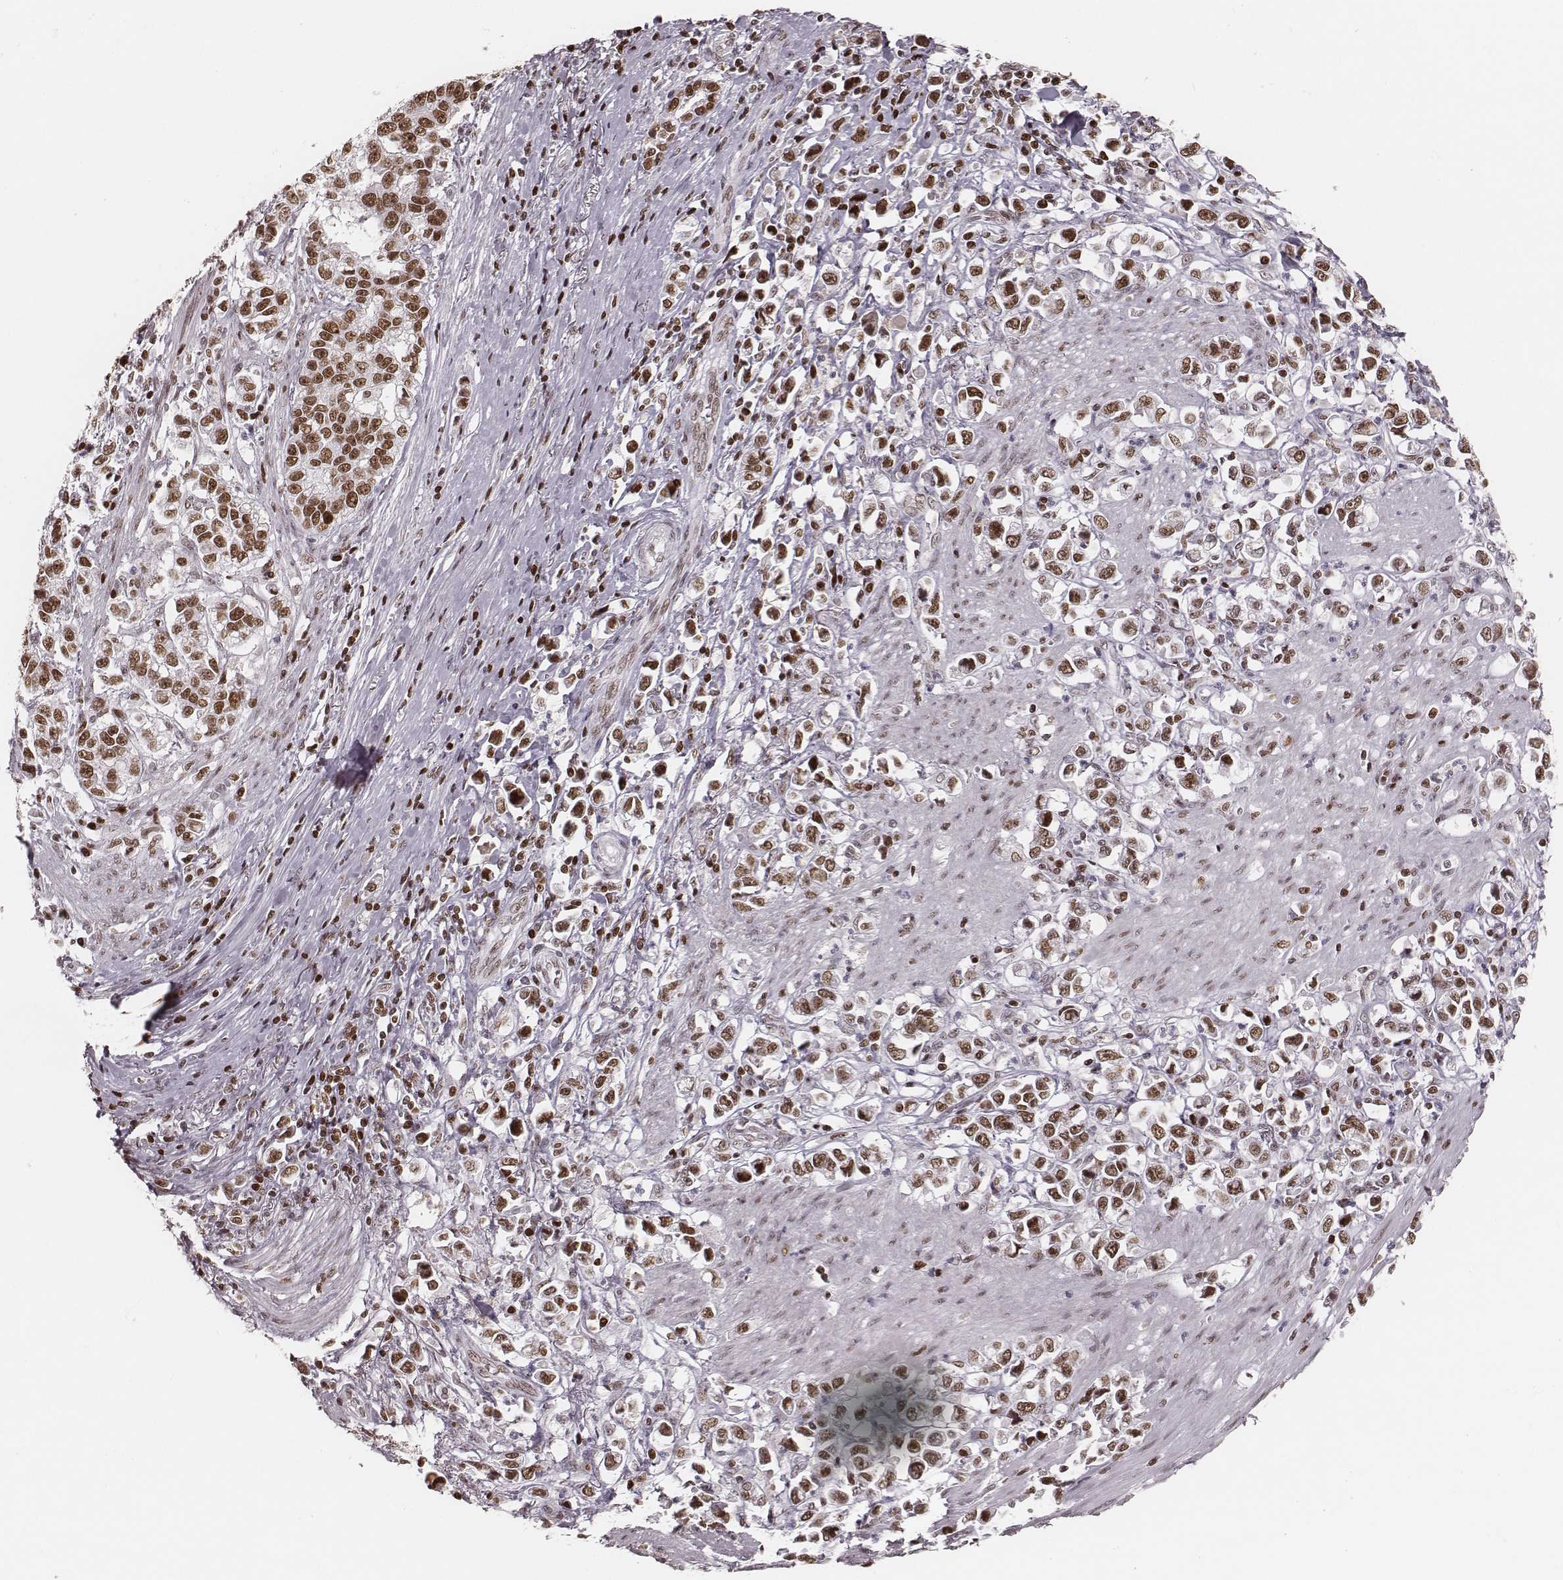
{"staining": {"intensity": "moderate", "quantity": ">75%", "location": "nuclear"}, "tissue": "stomach cancer", "cell_type": "Tumor cells", "image_type": "cancer", "snomed": [{"axis": "morphology", "description": "Adenocarcinoma, NOS"}, {"axis": "topography", "description": "Stomach"}], "caption": "Protein expression analysis of stomach cancer exhibits moderate nuclear expression in approximately >75% of tumor cells. (Brightfield microscopy of DAB IHC at high magnification).", "gene": "PARP1", "patient": {"sex": "male", "age": 93}}